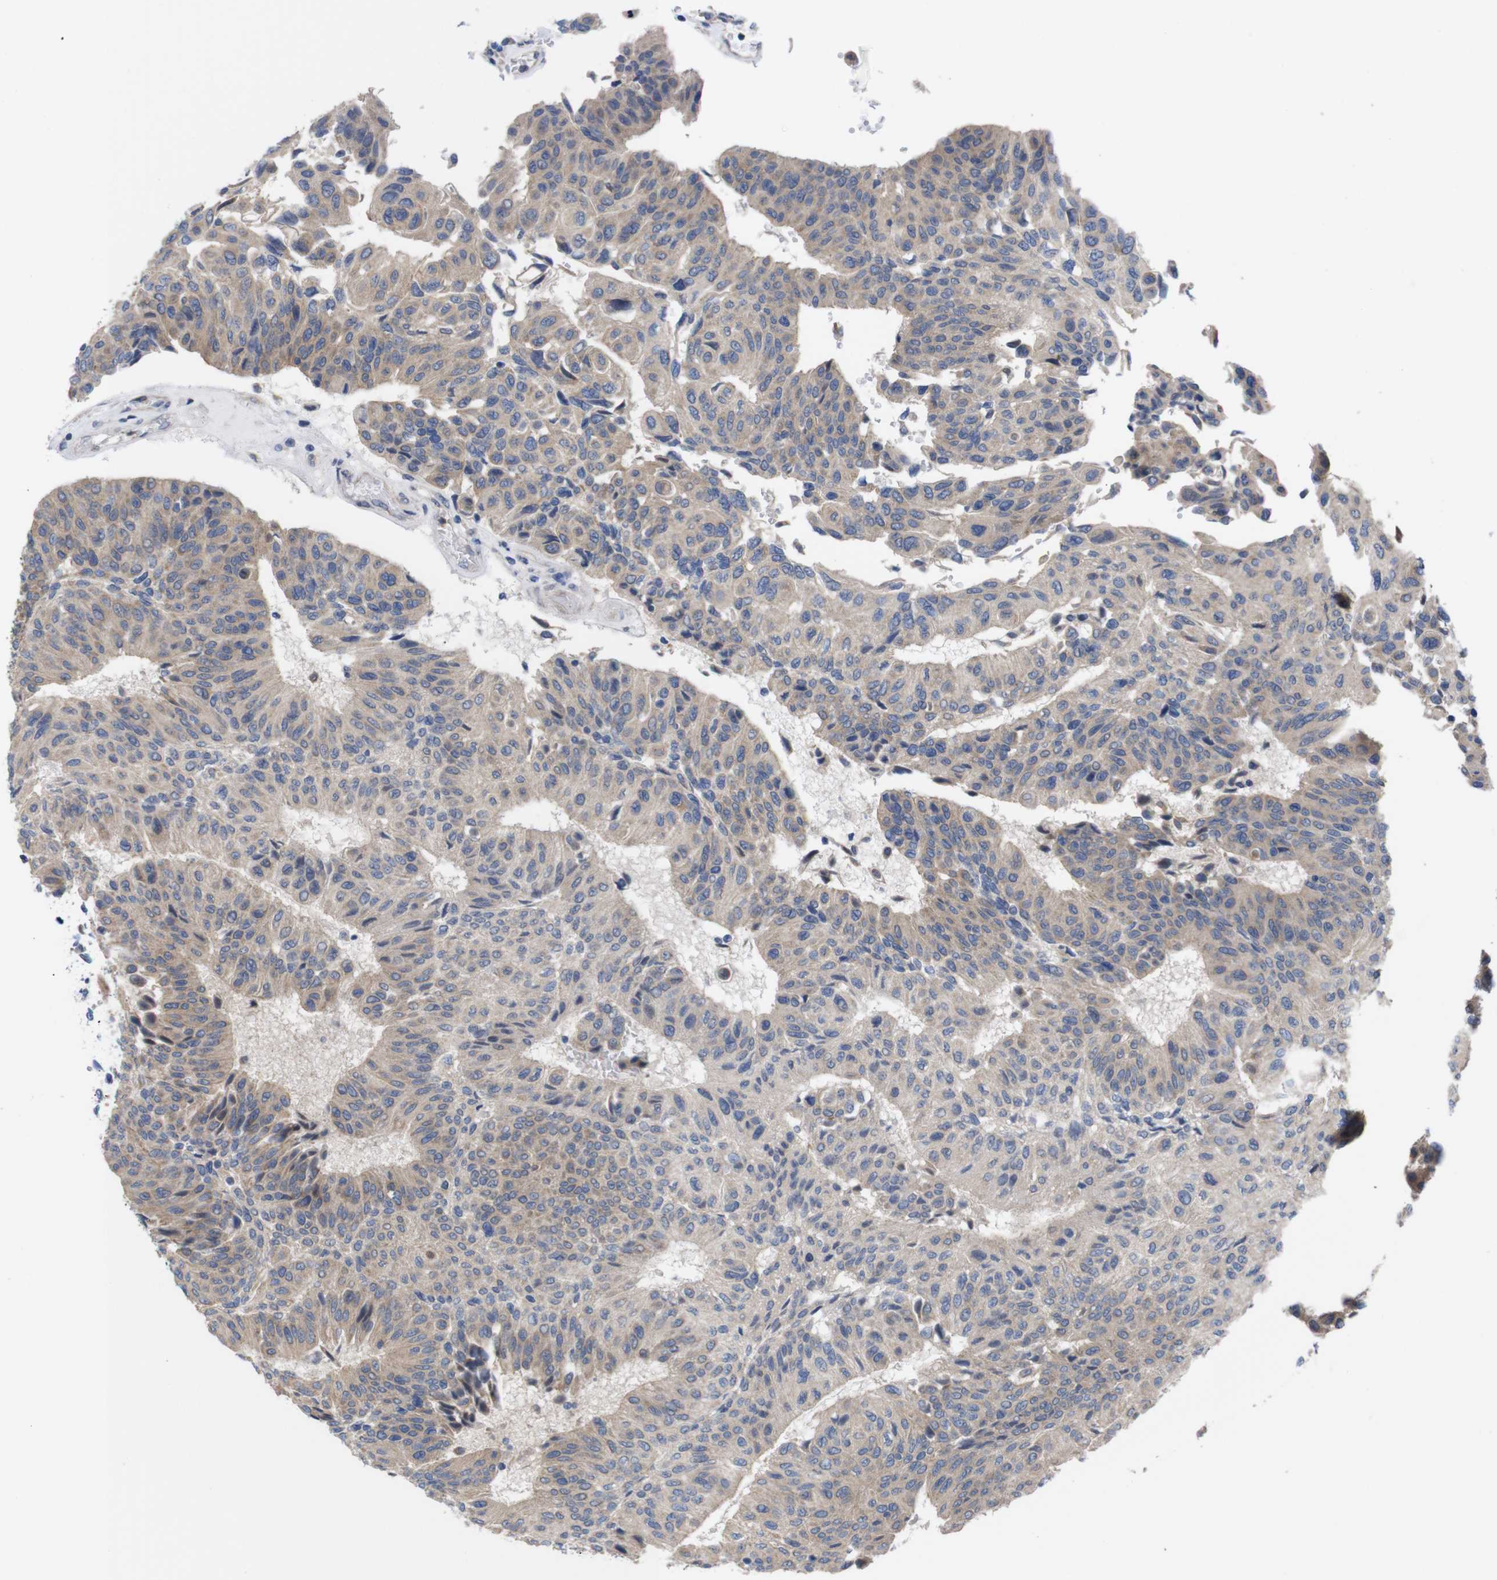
{"staining": {"intensity": "weak", "quantity": ">75%", "location": "cytoplasmic/membranous"}, "tissue": "urothelial cancer", "cell_type": "Tumor cells", "image_type": "cancer", "snomed": [{"axis": "morphology", "description": "Urothelial carcinoma, High grade"}, {"axis": "topography", "description": "Urinary bladder"}], "caption": "Urothelial carcinoma (high-grade) stained with a protein marker reveals weak staining in tumor cells.", "gene": "USH1C", "patient": {"sex": "male", "age": 66}}